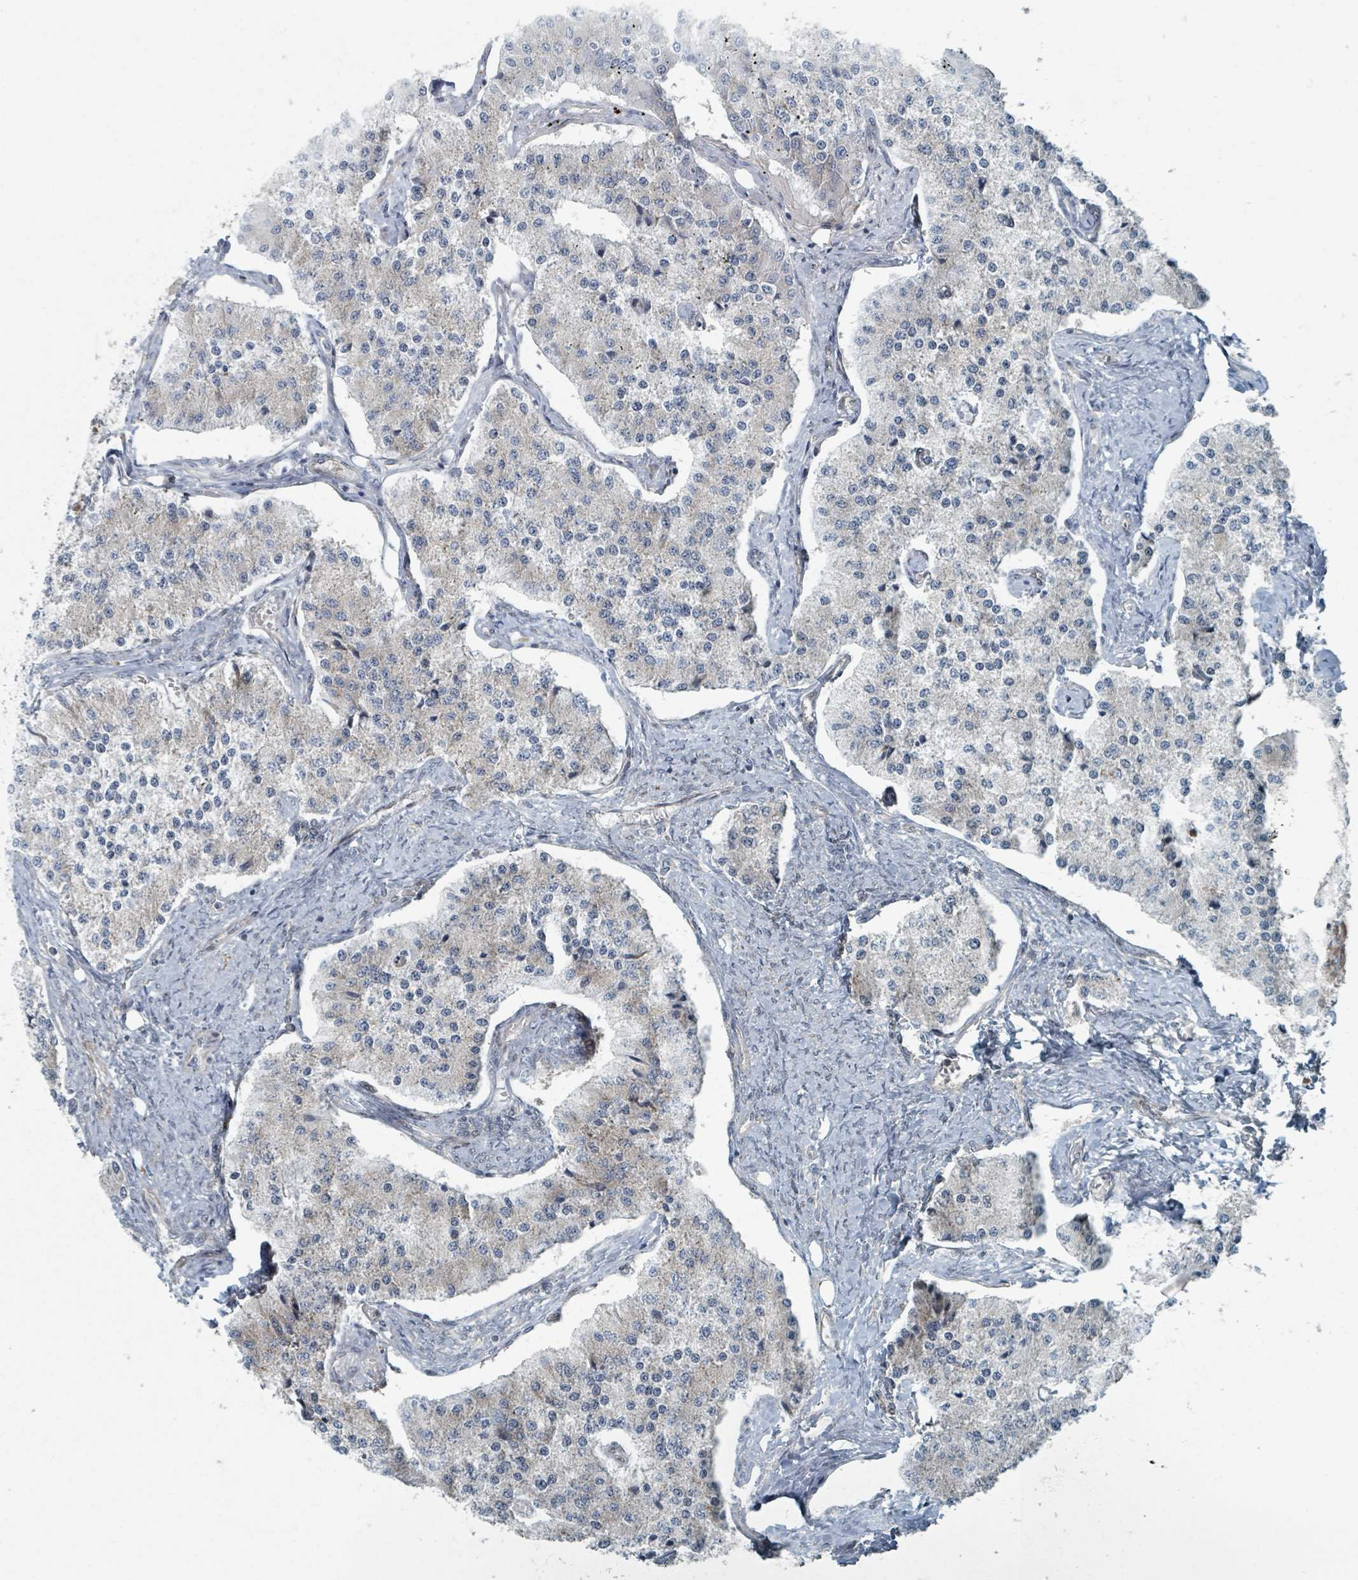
{"staining": {"intensity": "weak", "quantity": "<25%", "location": "cytoplasmic/membranous"}, "tissue": "carcinoid", "cell_type": "Tumor cells", "image_type": "cancer", "snomed": [{"axis": "morphology", "description": "Carcinoid, malignant, NOS"}, {"axis": "topography", "description": "Colon"}], "caption": "There is no significant expression in tumor cells of carcinoid.", "gene": "RHPN2", "patient": {"sex": "female", "age": 52}}